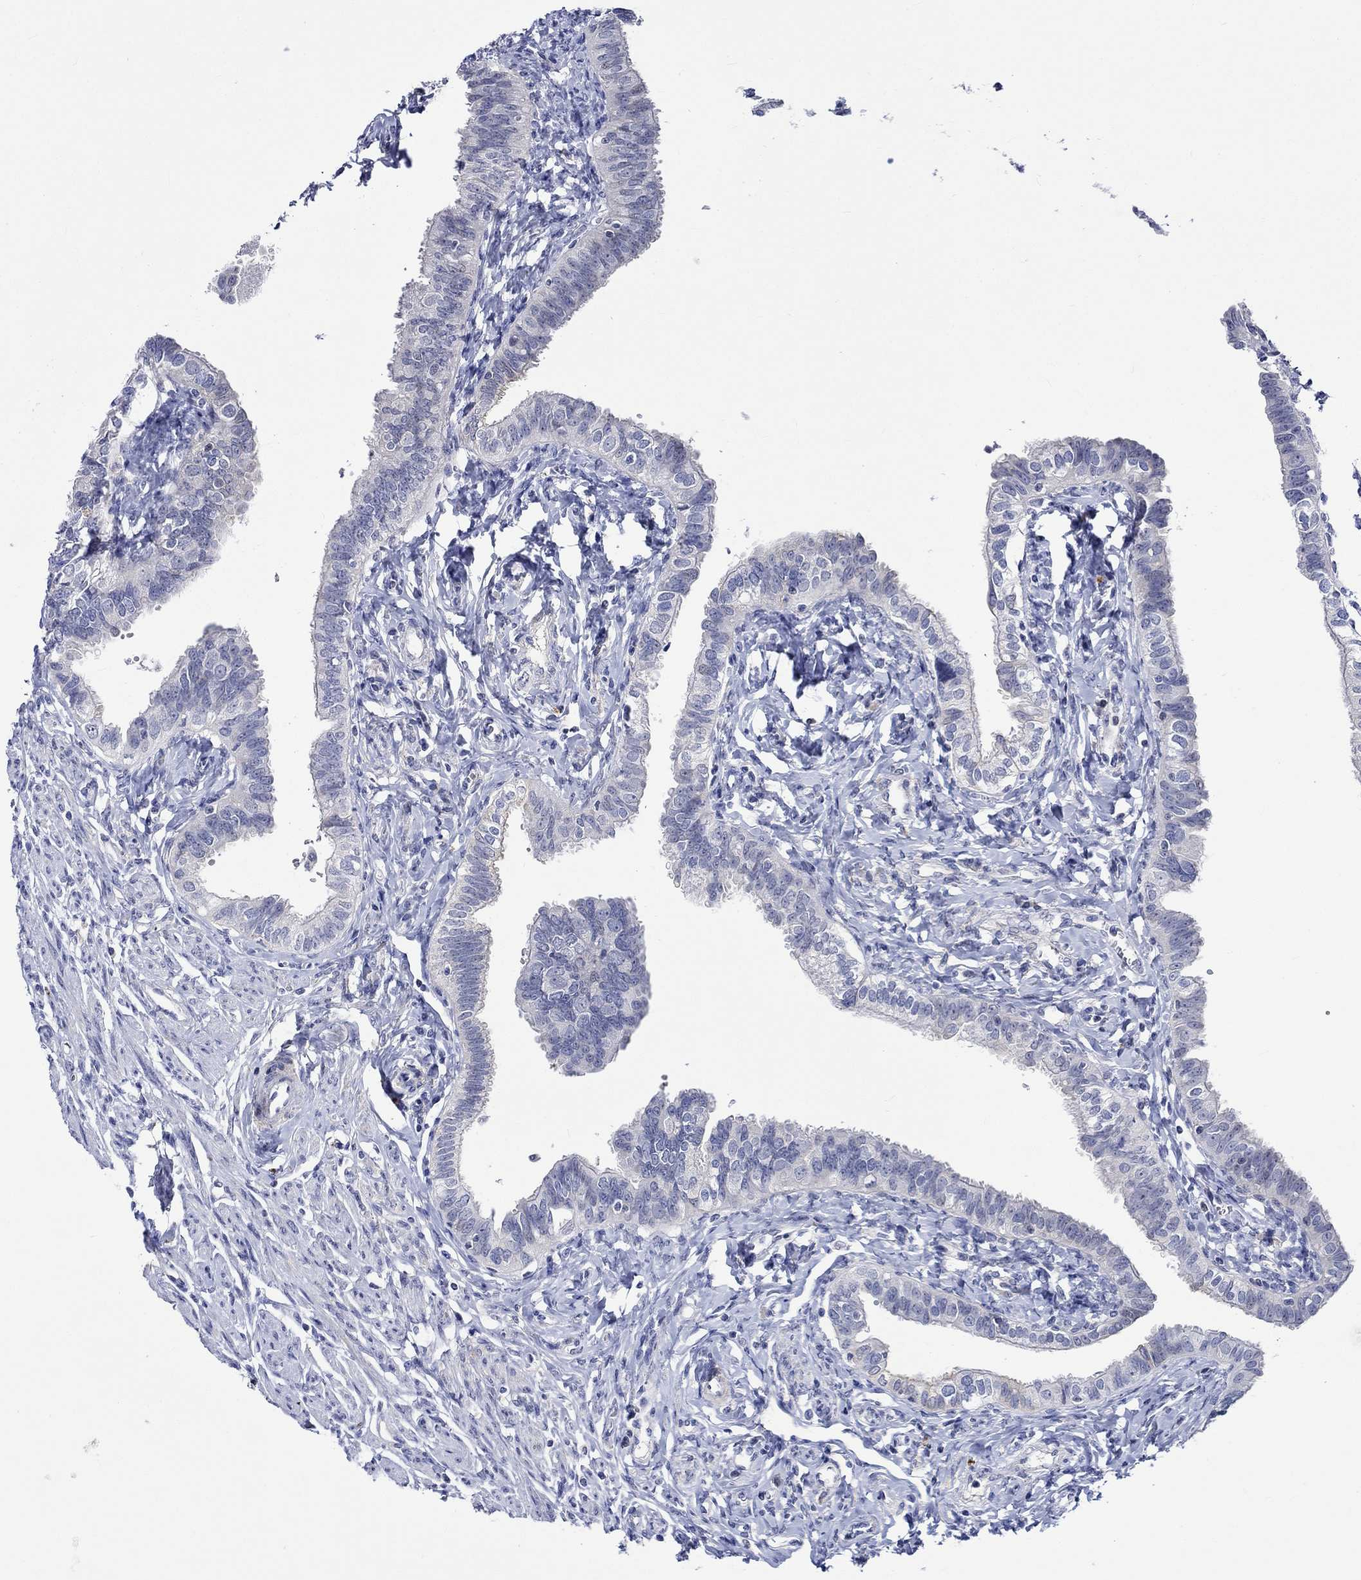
{"staining": {"intensity": "negative", "quantity": "none", "location": "none"}, "tissue": "fallopian tube", "cell_type": "Glandular cells", "image_type": "normal", "snomed": [{"axis": "morphology", "description": "Normal tissue, NOS"}, {"axis": "topography", "description": "Fallopian tube"}], "caption": "Image shows no significant protein positivity in glandular cells of unremarkable fallopian tube.", "gene": "CRYAB", "patient": {"sex": "female", "age": 54}}